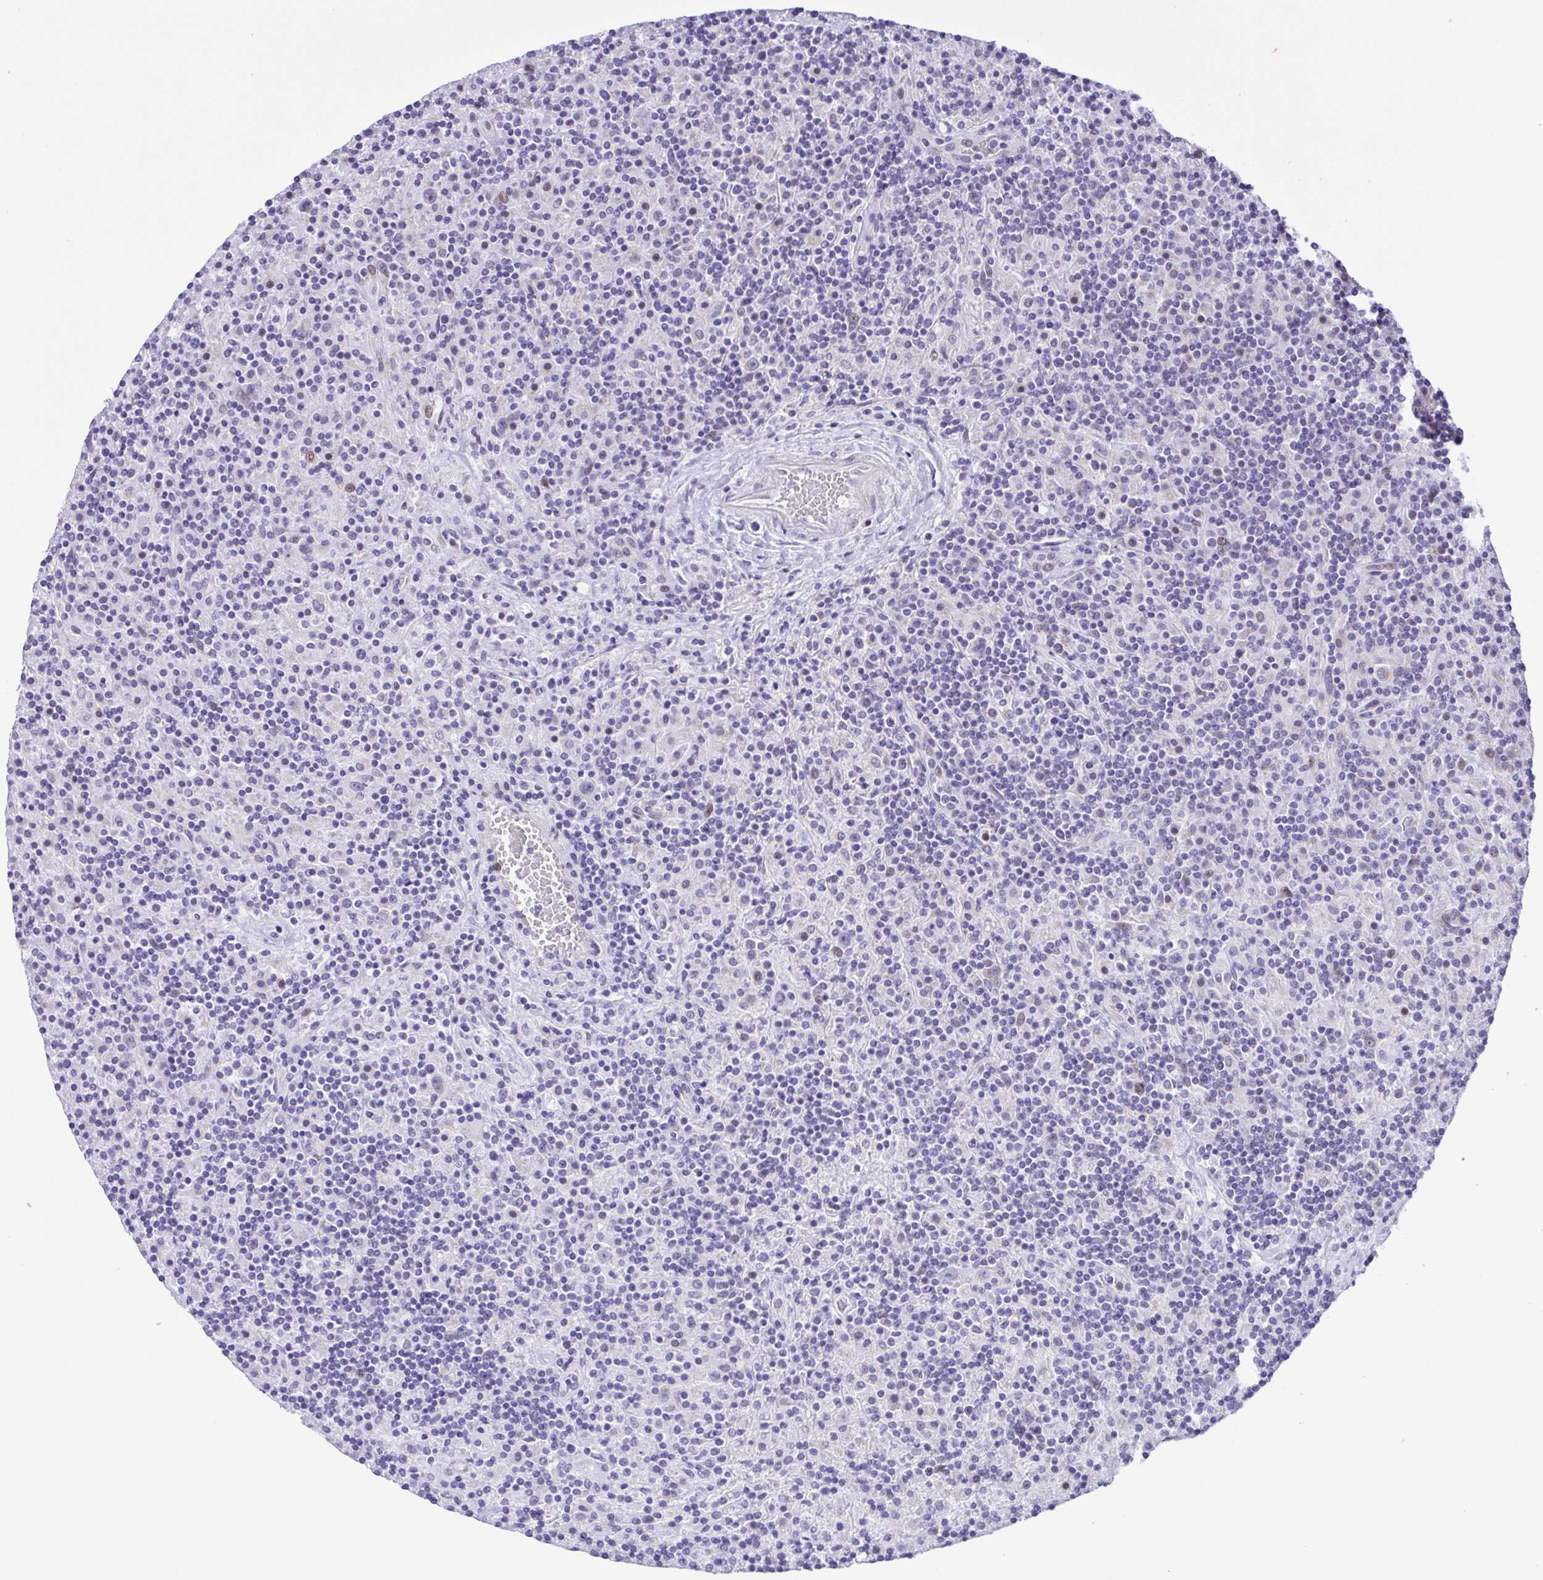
{"staining": {"intensity": "negative", "quantity": "none", "location": "none"}, "tissue": "lymphoma", "cell_type": "Tumor cells", "image_type": "cancer", "snomed": [{"axis": "morphology", "description": "Hodgkin's disease, NOS"}, {"axis": "topography", "description": "Lymph node"}], "caption": "Tumor cells are negative for protein expression in human lymphoma.", "gene": "TGM3", "patient": {"sex": "male", "age": 70}}